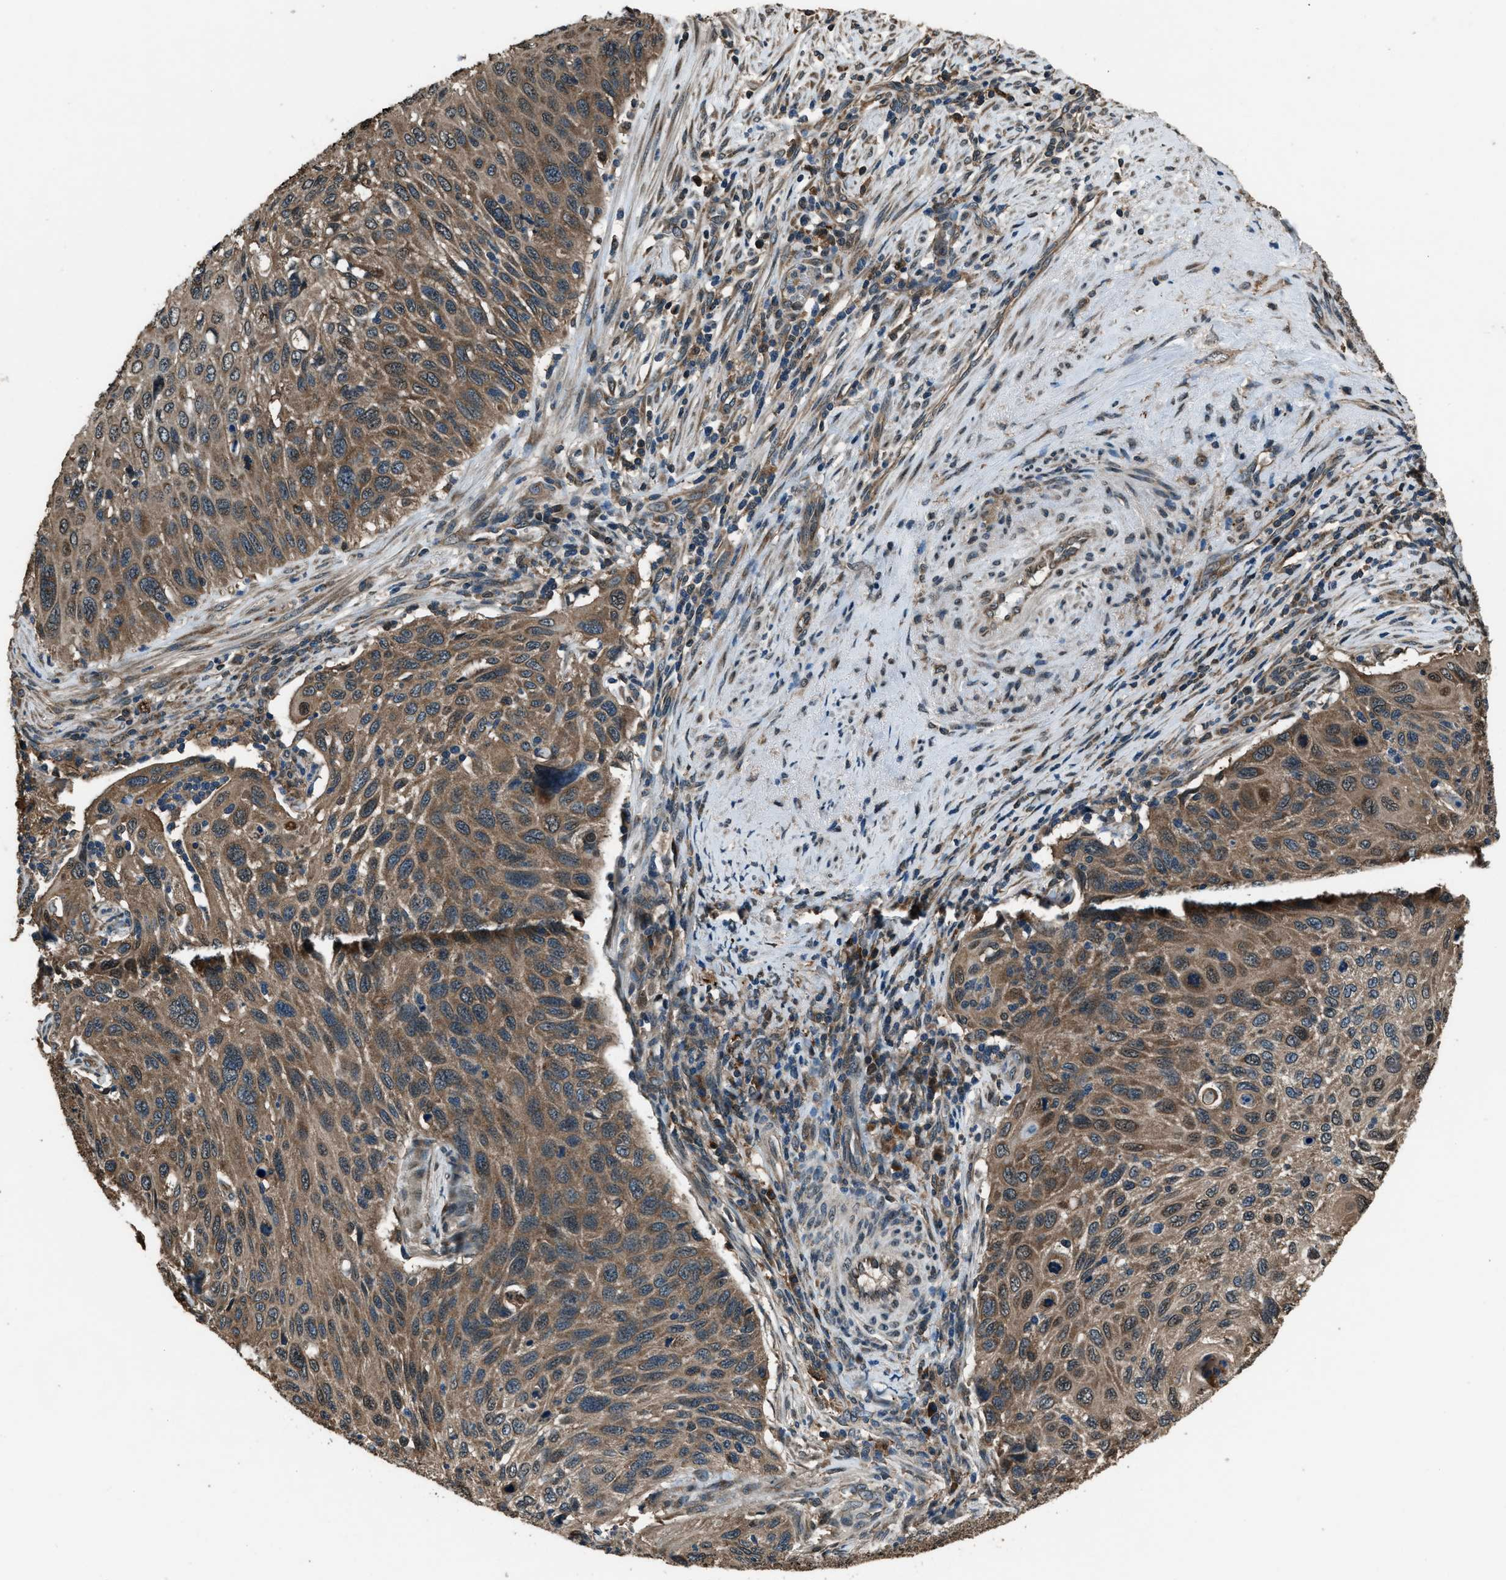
{"staining": {"intensity": "moderate", "quantity": ">75%", "location": "cytoplasmic/membranous,nuclear"}, "tissue": "cervical cancer", "cell_type": "Tumor cells", "image_type": "cancer", "snomed": [{"axis": "morphology", "description": "Squamous cell carcinoma, NOS"}, {"axis": "topography", "description": "Cervix"}], "caption": "IHC (DAB (3,3'-diaminobenzidine)) staining of human cervical cancer reveals moderate cytoplasmic/membranous and nuclear protein staining in about >75% of tumor cells. (Stains: DAB (3,3'-diaminobenzidine) in brown, nuclei in blue, Microscopy: brightfield microscopy at high magnification).", "gene": "TRIM4", "patient": {"sex": "female", "age": 70}}